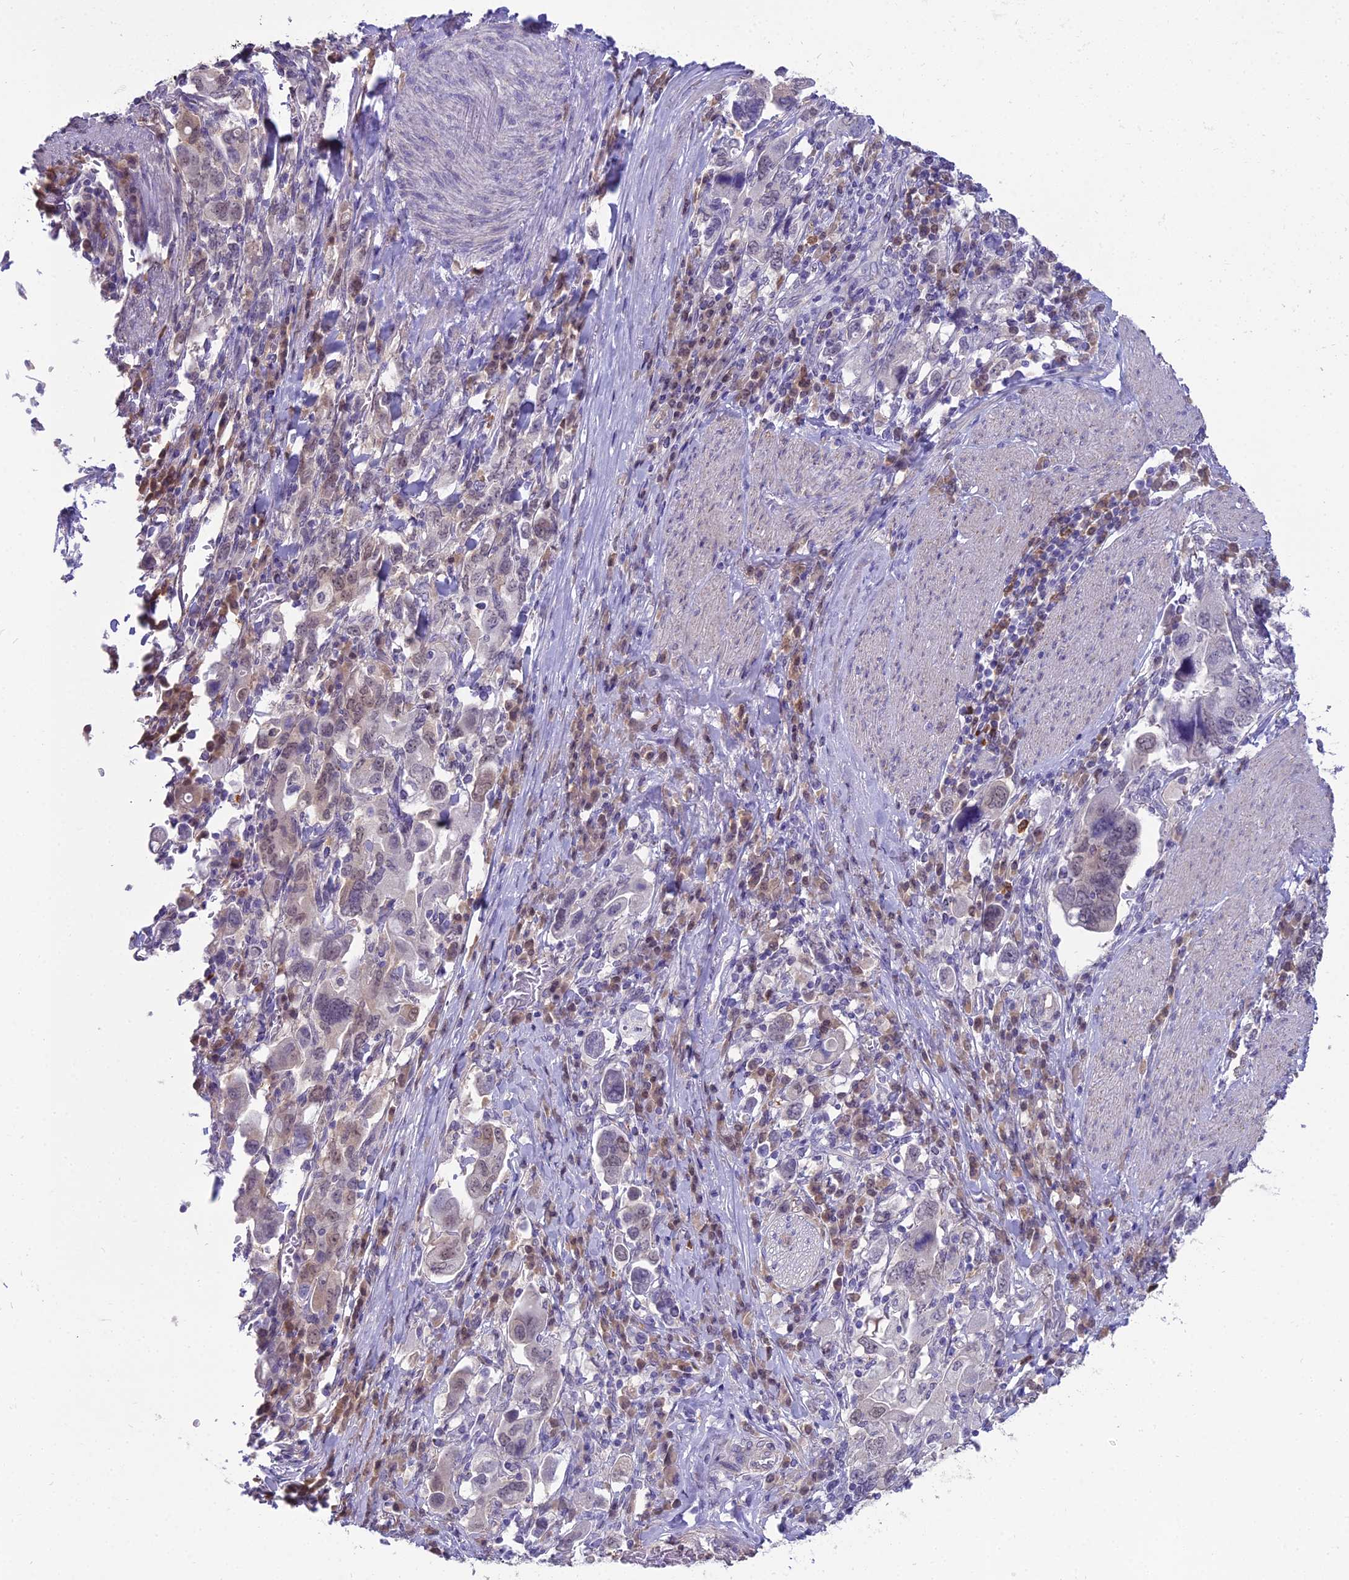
{"staining": {"intensity": "weak", "quantity": "<25%", "location": "nuclear"}, "tissue": "stomach cancer", "cell_type": "Tumor cells", "image_type": "cancer", "snomed": [{"axis": "morphology", "description": "Adenocarcinoma, NOS"}, {"axis": "topography", "description": "Stomach, upper"}, {"axis": "topography", "description": "Stomach"}], "caption": "Immunohistochemistry image of neoplastic tissue: stomach adenocarcinoma stained with DAB exhibits no significant protein staining in tumor cells.", "gene": "BLNK", "patient": {"sex": "male", "age": 62}}